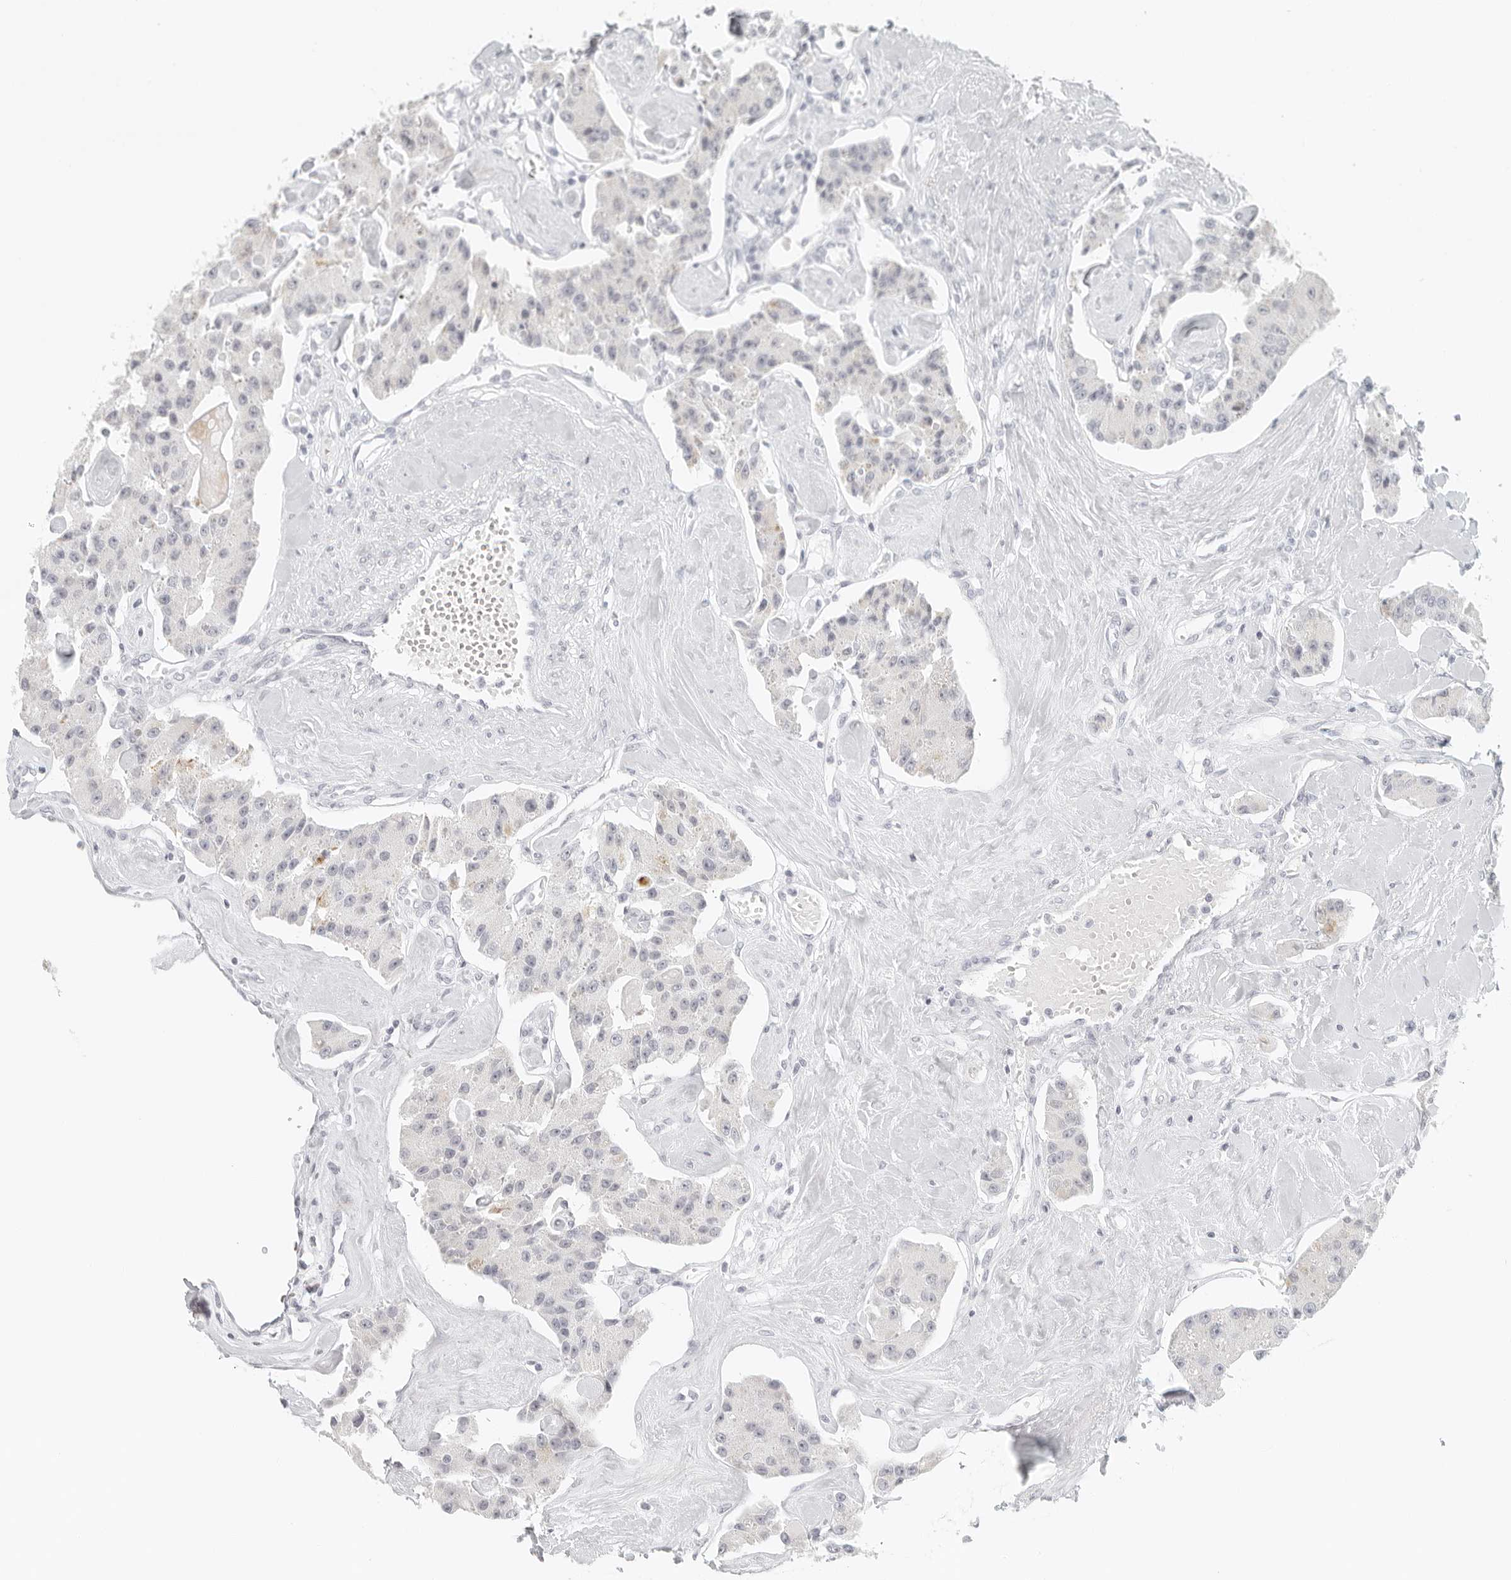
{"staining": {"intensity": "negative", "quantity": "none", "location": "none"}, "tissue": "carcinoid", "cell_type": "Tumor cells", "image_type": "cancer", "snomed": [{"axis": "morphology", "description": "Carcinoid, malignant, NOS"}, {"axis": "topography", "description": "Pancreas"}], "caption": "Immunohistochemistry (IHC) of human carcinoid shows no expression in tumor cells. (DAB (3,3'-diaminobenzidine) immunohistochemistry (IHC) visualized using brightfield microscopy, high magnification).", "gene": "RPS6KC1", "patient": {"sex": "male", "age": 41}}